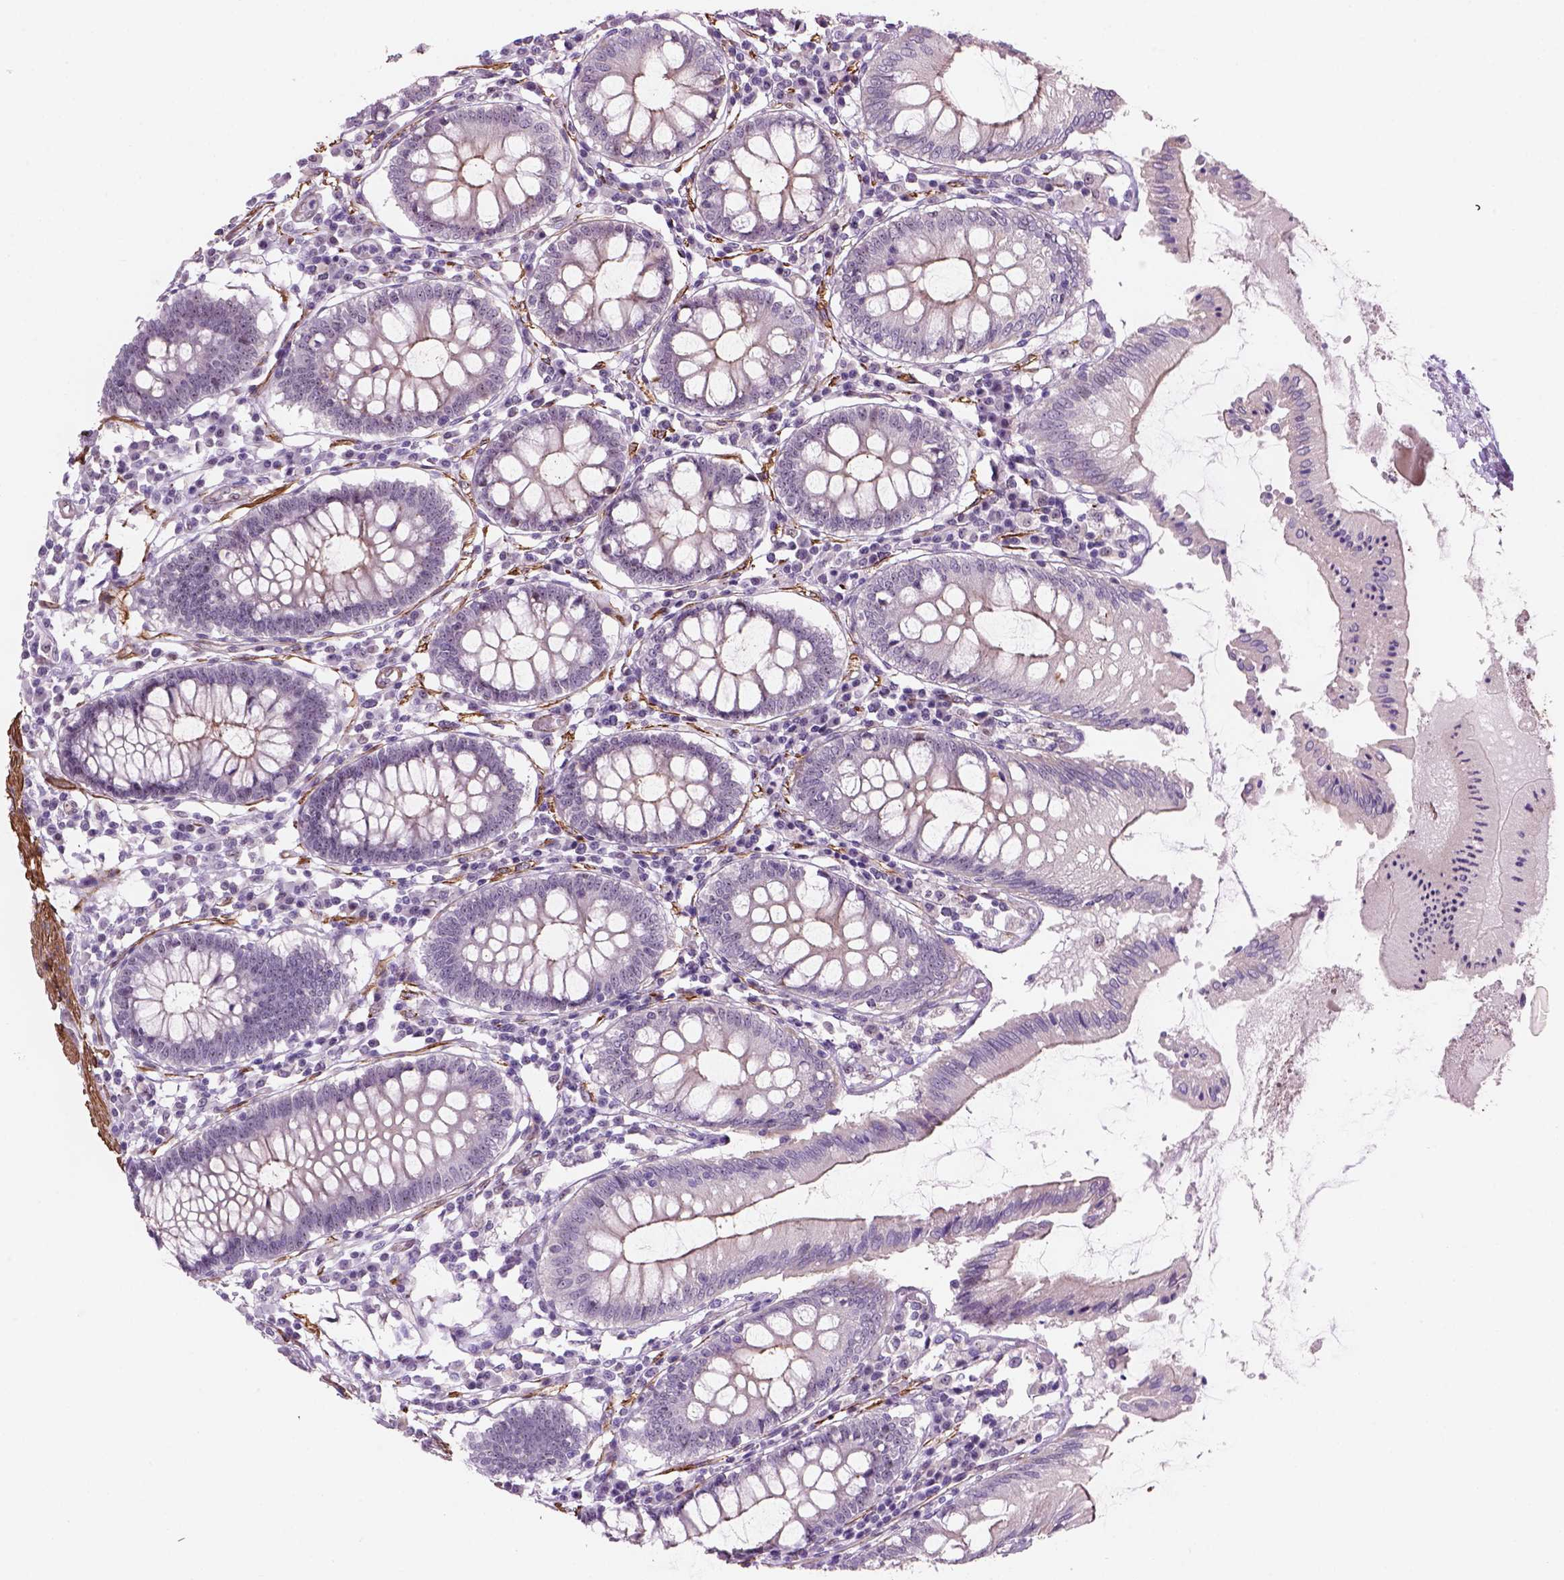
{"staining": {"intensity": "negative", "quantity": "none", "location": "none"}, "tissue": "colon", "cell_type": "Endothelial cells", "image_type": "normal", "snomed": [{"axis": "morphology", "description": "Normal tissue, NOS"}, {"axis": "morphology", "description": "Adenocarcinoma, NOS"}, {"axis": "topography", "description": "Colon"}], "caption": "This photomicrograph is of normal colon stained with immunohistochemistry (IHC) to label a protein in brown with the nuclei are counter-stained blue. There is no expression in endothelial cells.", "gene": "RRS1", "patient": {"sex": "male", "age": 83}}